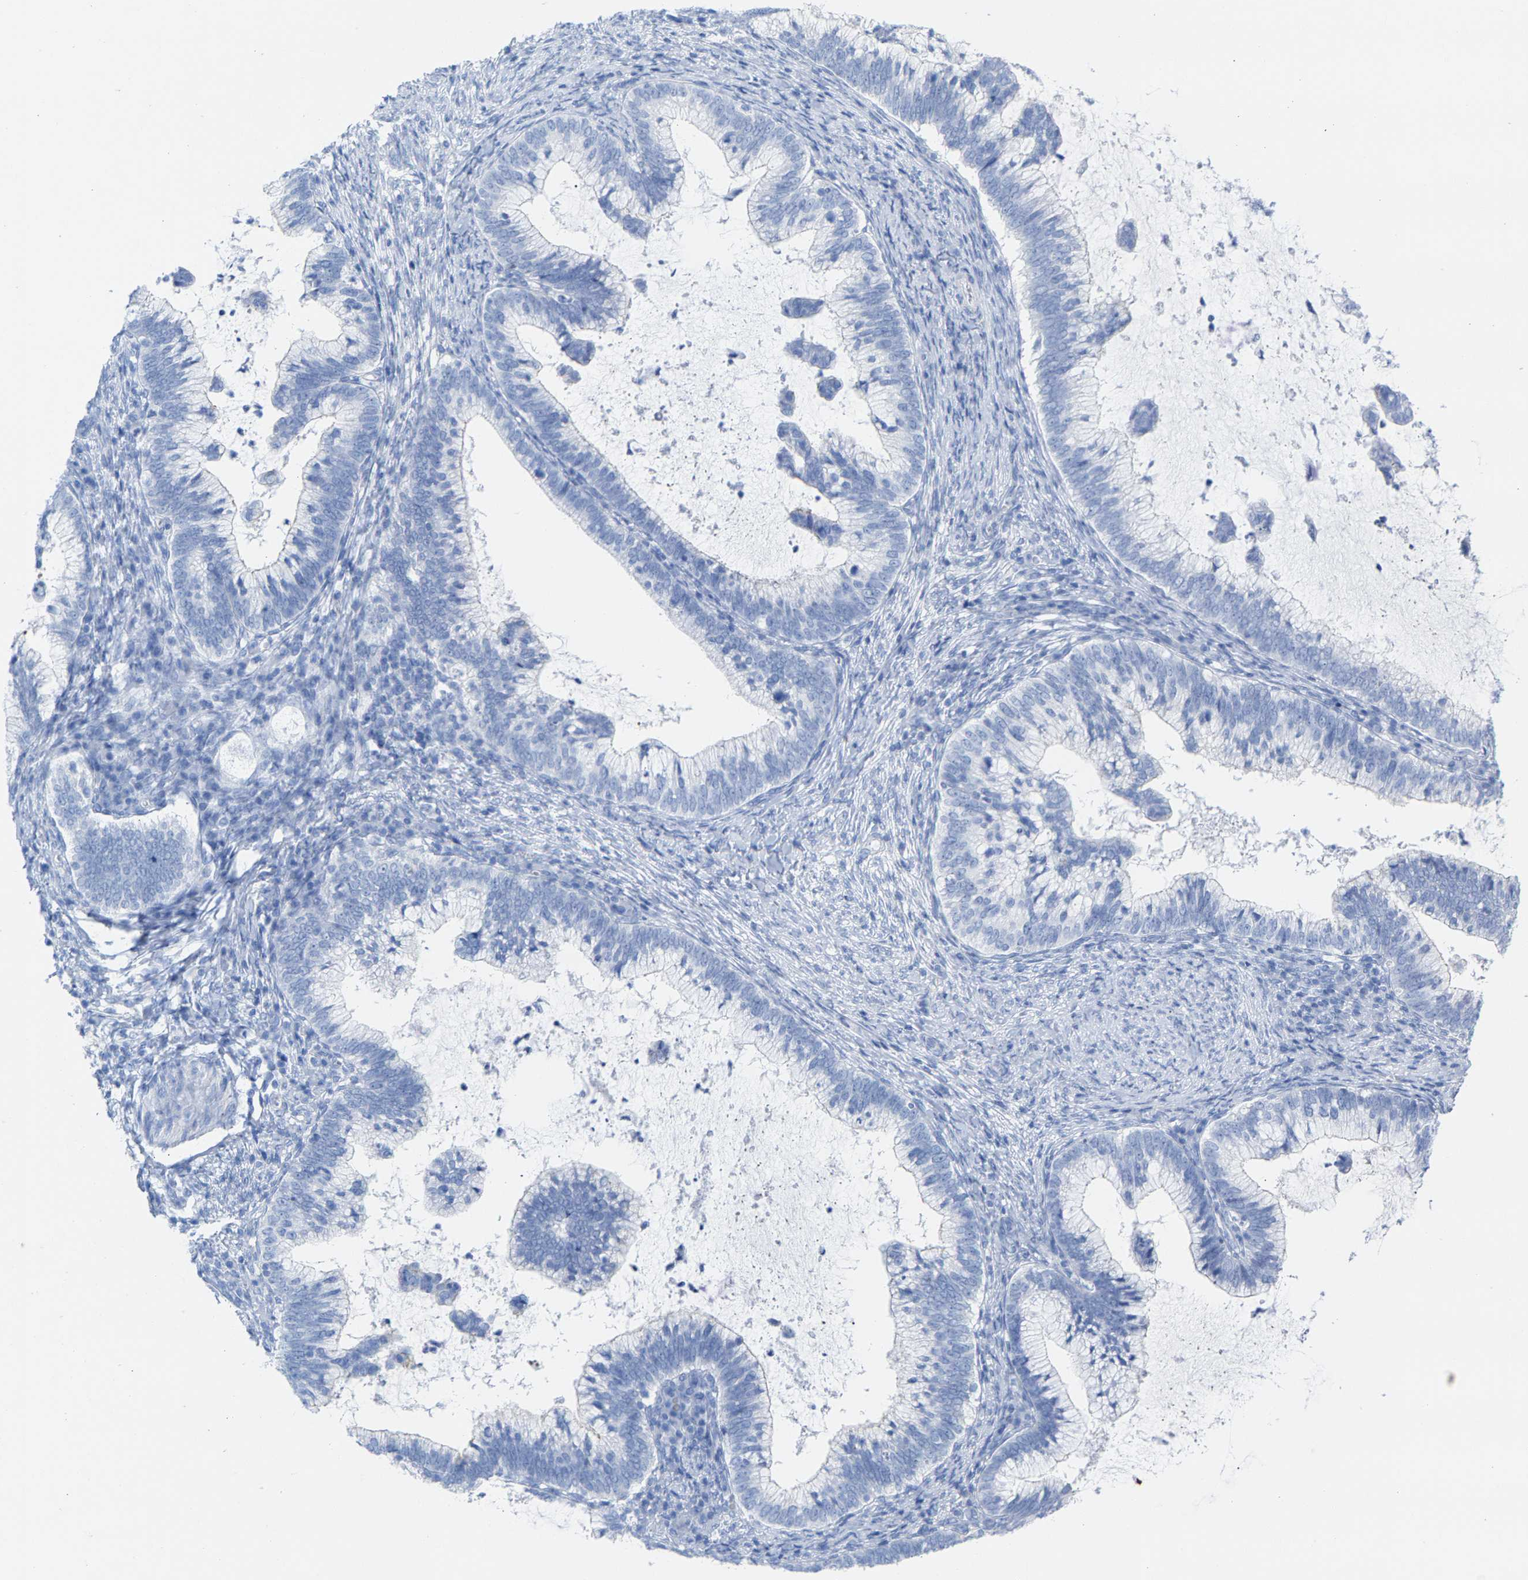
{"staining": {"intensity": "negative", "quantity": "none", "location": "none"}, "tissue": "cervical cancer", "cell_type": "Tumor cells", "image_type": "cancer", "snomed": [{"axis": "morphology", "description": "Adenocarcinoma, NOS"}, {"axis": "topography", "description": "Cervix"}], "caption": "The image displays no staining of tumor cells in cervical cancer.", "gene": "CPA1", "patient": {"sex": "female", "age": 36}}